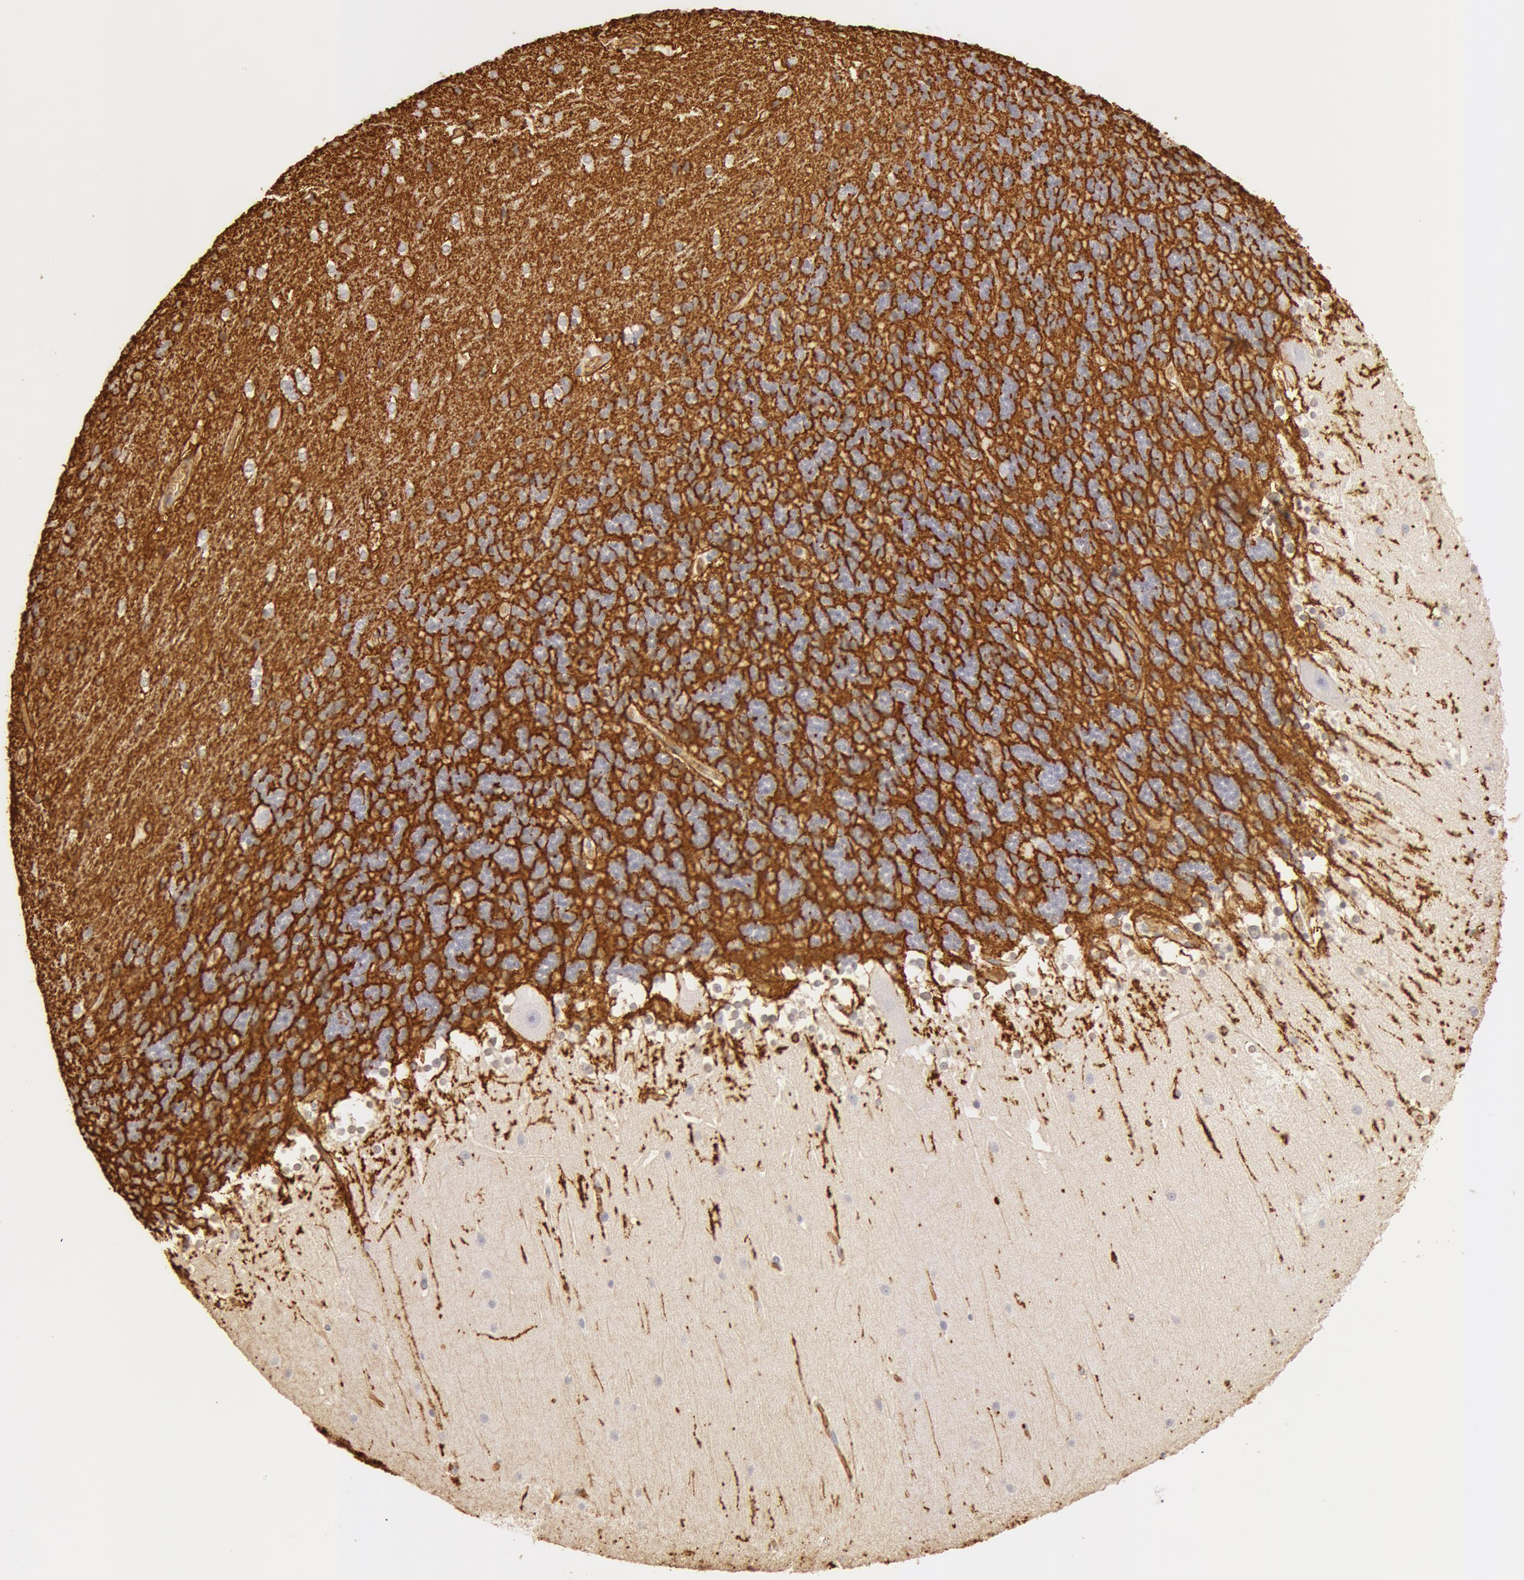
{"staining": {"intensity": "negative", "quantity": "none", "location": "none"}, "tissue": "cerebellum", "cell_type": "Cells in granular layer", "image_type": "normal", "snomed": [{"axis": "morphology", "description": "Normal tissue, NOS"}, {"axis": "topography", "description": "Cerebellum"}], "caption": "Immunohistochemistry of benign cerebellum reveals no staining in cells in granular layer.", "gene": "AQP1", "patient": {"sex": "female", "age": 19}}